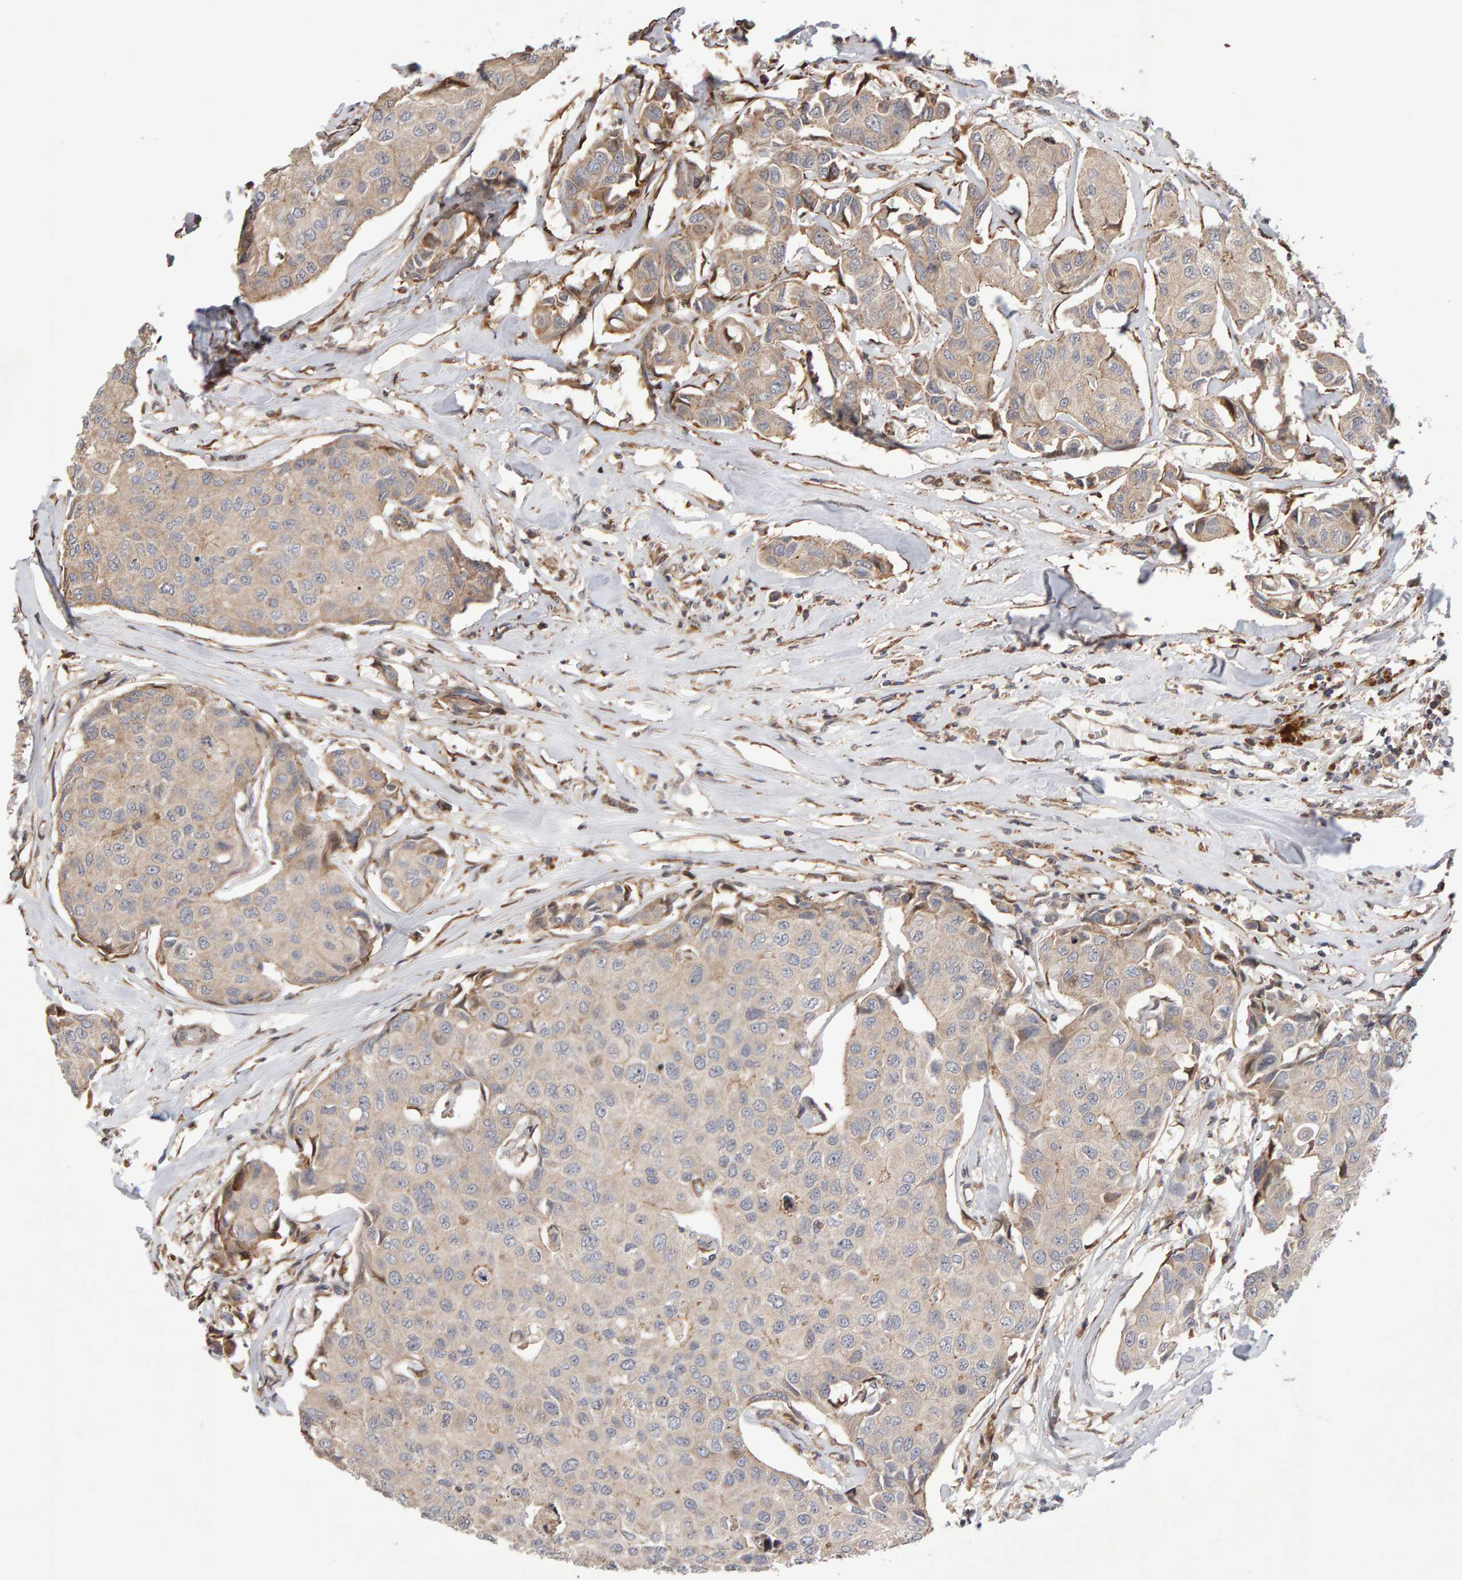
{"staining": {"intensity": "weak", "quantity": "25%-75%", "location": "cytoplasmic/membranous"}, "tissue": "breast cancer", "cell_type": "Tumor cells", "image_type": "cancer", "snomed": [{"axis": "morphology", "description": "Duct carcinoma"}, {"axis": "topography", "description": "Breast"}], "caption": "Human breast cancer (invasive ductal carcinoma) stained with a brown dye reveals weak cytoplasmic/membranous positive expression in about 25%-75% of tumor cells.", "gene": "LZTS1", "patient": {"sex": "female", "age": 80}}